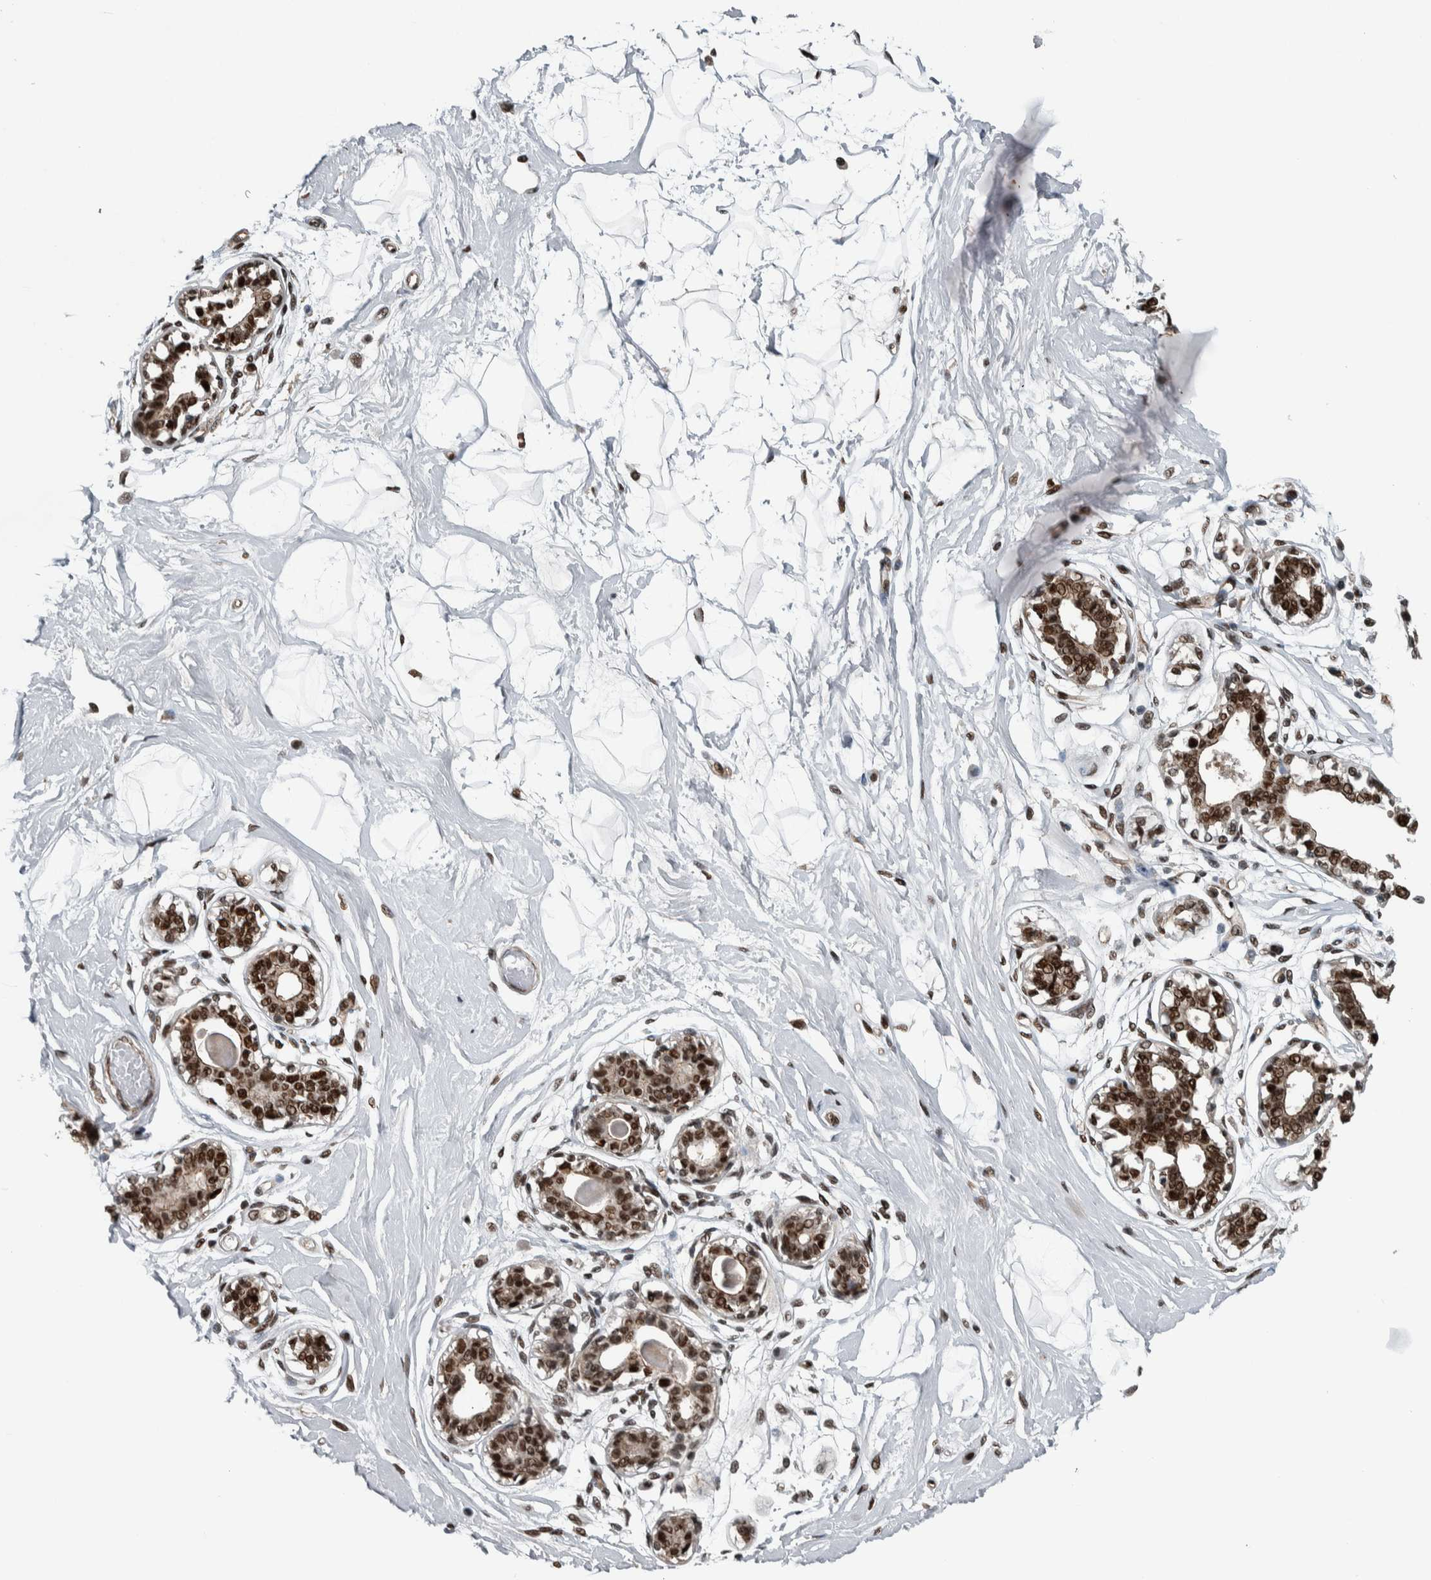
{"staining": {"intensity": "strong", "quantity": ">75%", "location": "nuclear"}, "tissue": "breast", "cell_type": "Adipocytes", "image_type": "normal", "snomed": [{"axis": "morphology", "description": "Normal tissue, NOS"}, {"axis": "topography", "description": "Breast"}], "caption": "Adipocytes display strong nuclear expression in about >75% of cells in unremarkable breast.", "gene": "FAM135B", "patient": {"sex": "female", "age": 45}}